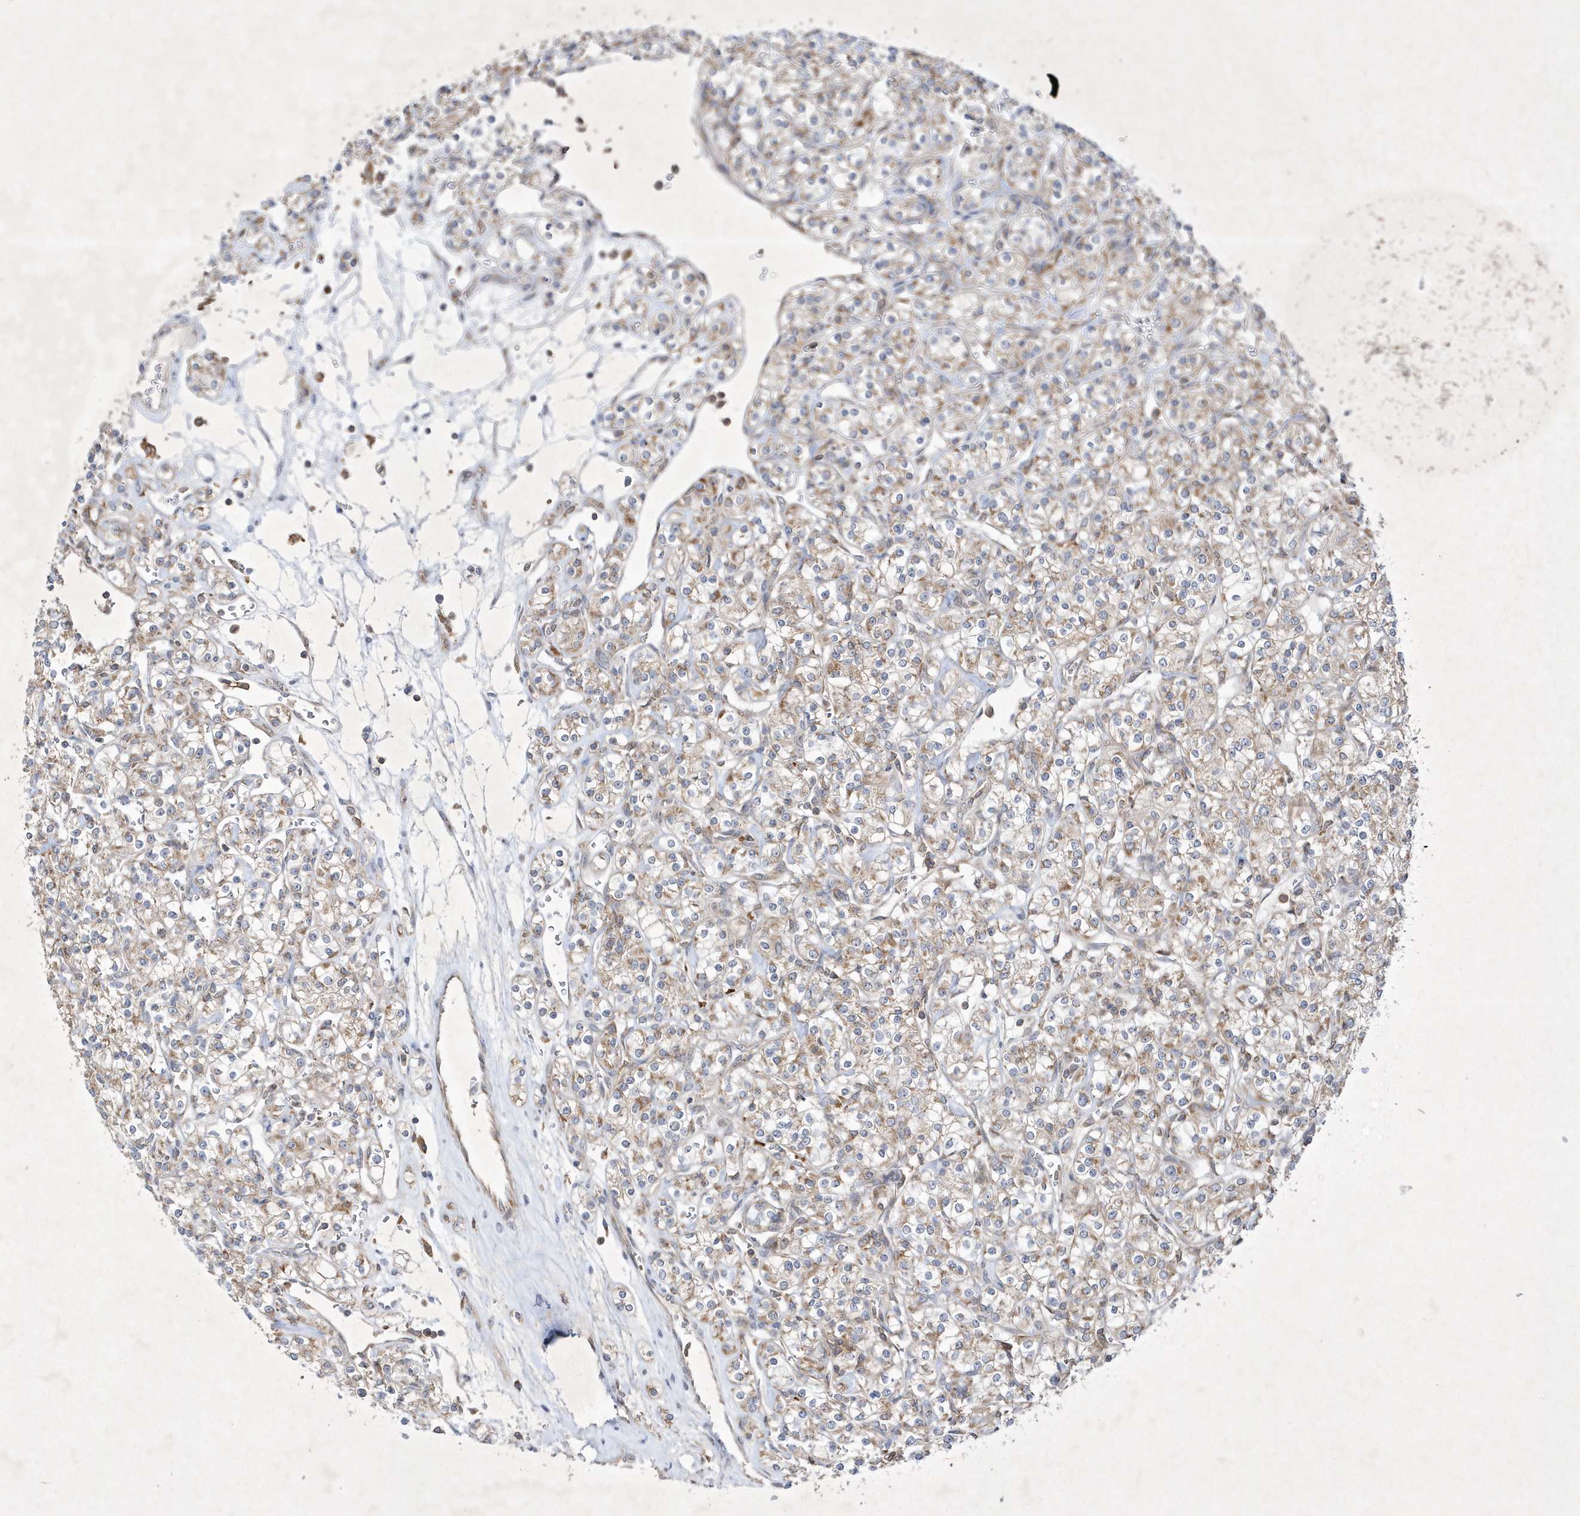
{"staining": {"intensity": "moderate", "quantity": ">75%", "location": "cytoplasmic/membranous"}, "tissue": "renal cancer", "cell_type": "Tumor cells", "image_type": "cancer", "snomed": [{"axis": "morphology", "description": "Adenocarcinoma, NOS"}, {"axis": "topography", "description": "Kidney"}], "caption": "Immunohistochemistry (IHC) (DAB (3,3'-diaminobenzidine)) staining of renal adenocarcinoma displays moderate cytoplasmic/membranous protein positivity in approximately >75% of tumor cells.", "gene": "OPA1", "patient": {"sex": "male", "age": 77}}